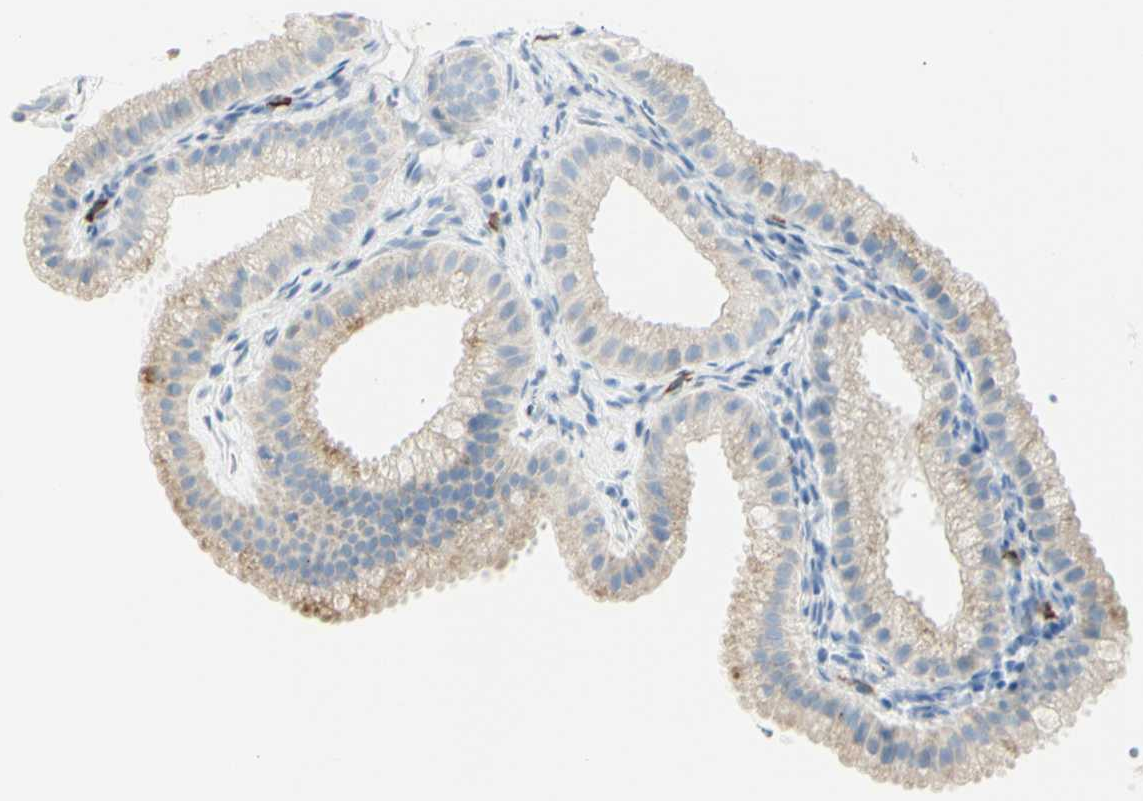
{"staining": {"intensity": "weak", "quantity": "25%-75%", "location": "cytoplasmic/membranous"}, "tissue": "gallbladder", "cell_type": "Glandular cells", "image_type": "normal", "snomed": [{"axis": "morphology", "description": "Normal tissue, NOS"}, {"axis": "topography", "description": "Gallbladder"}], "caption": "Immunohistochemical staining of normal gallbladder shows weak cytoplasmic/membranous protein staining in approximately 25%-75% of glandular cells.", "gene": "LETM1", "patient": {"sex": "female", "age": 64}}